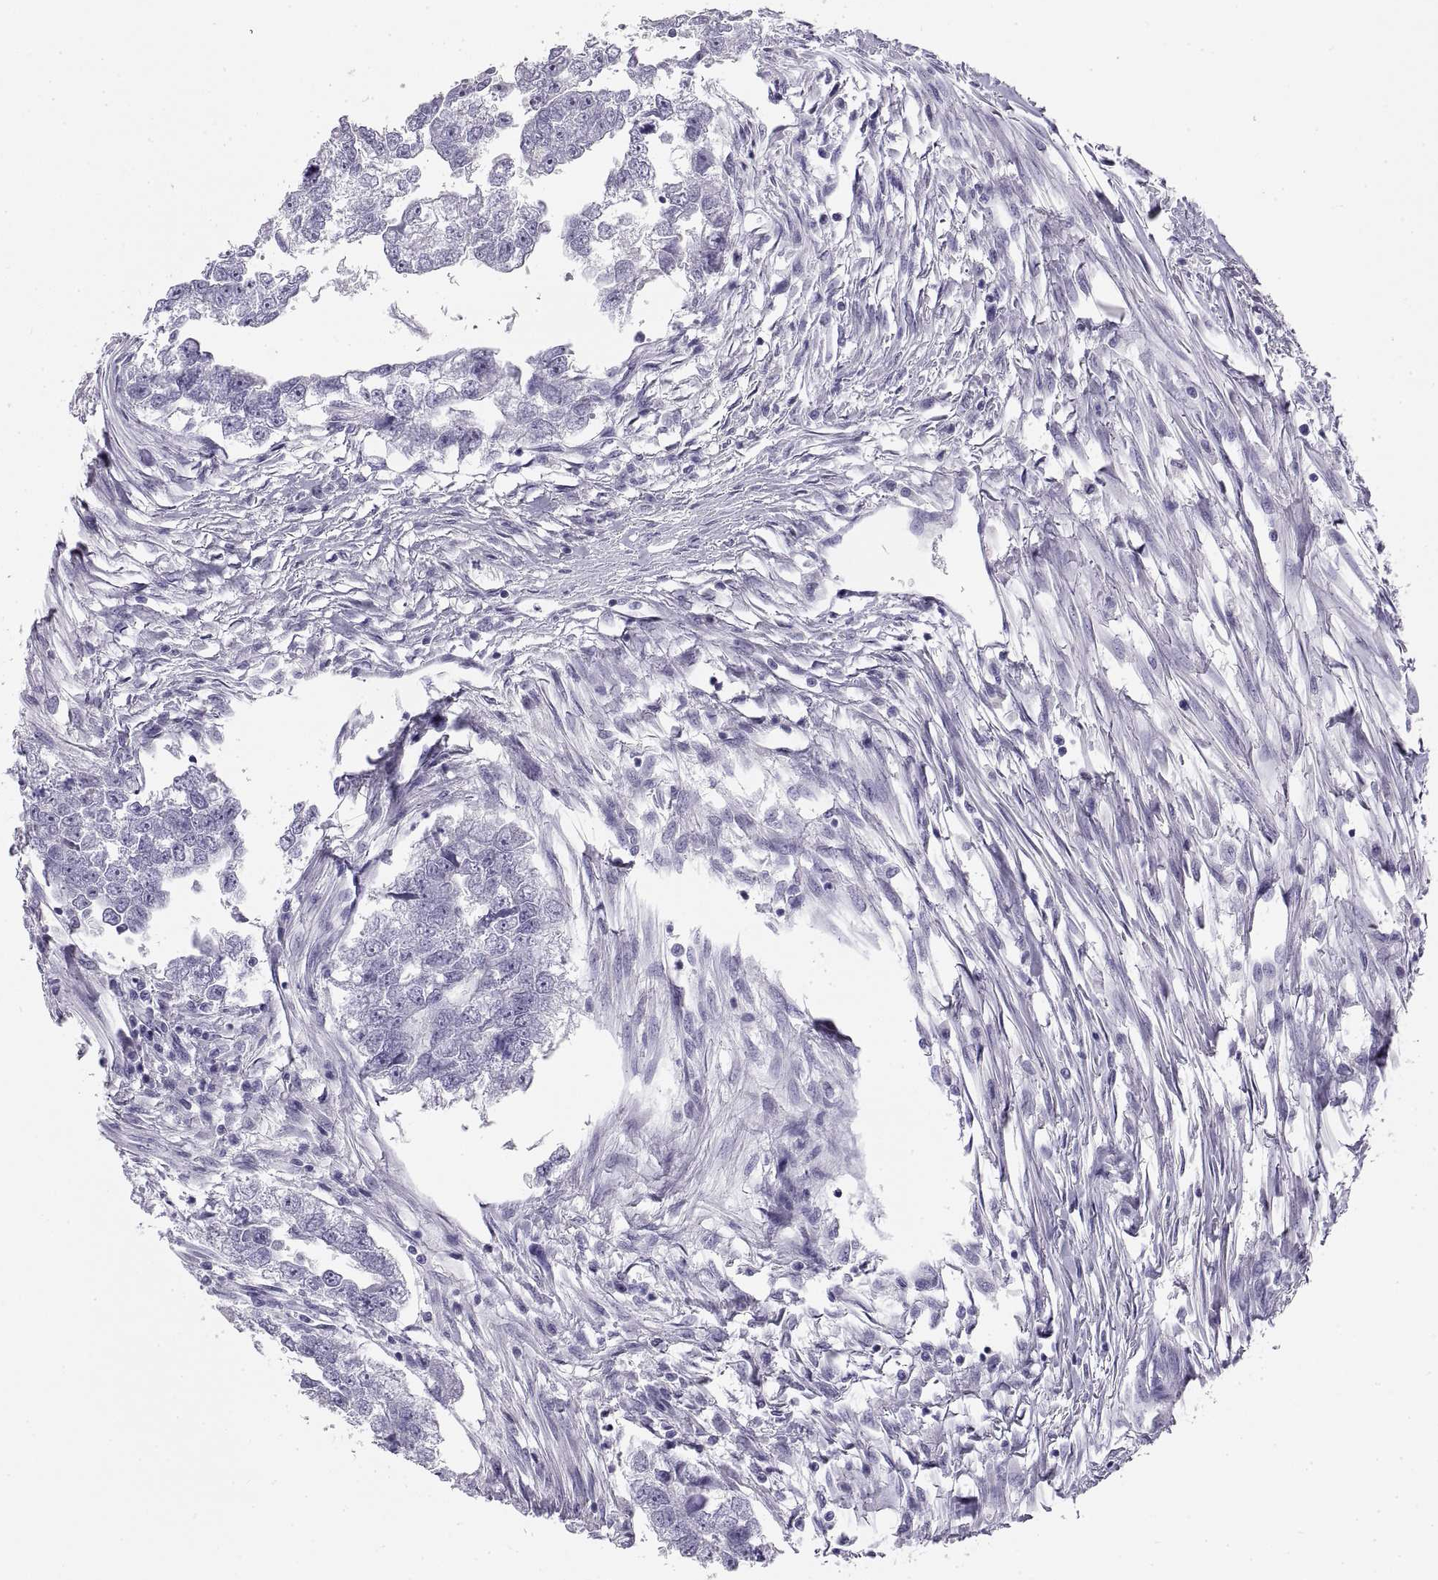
{"staining": {"intensity": "negative", "quantity": "none", "location": "none"}, "tissue": "testis cancer", "cell_type": "Tumor cells", "image_type": "cancer", "snomed": [{"axis": "morphology", "description": "Carcinoma, Embryonal, NOS"}, {"axis": "morphology", "description": "Teratoma, malignant, NOS"}, {"axis": "topography", "description": "Testis"}], "caption": "Testis cancer stained for a protein using immunohistochemistry demonstrates no staining tumor cells.", "gene": "RLBP1", "patient": {"sex": "male", "age": 44}}